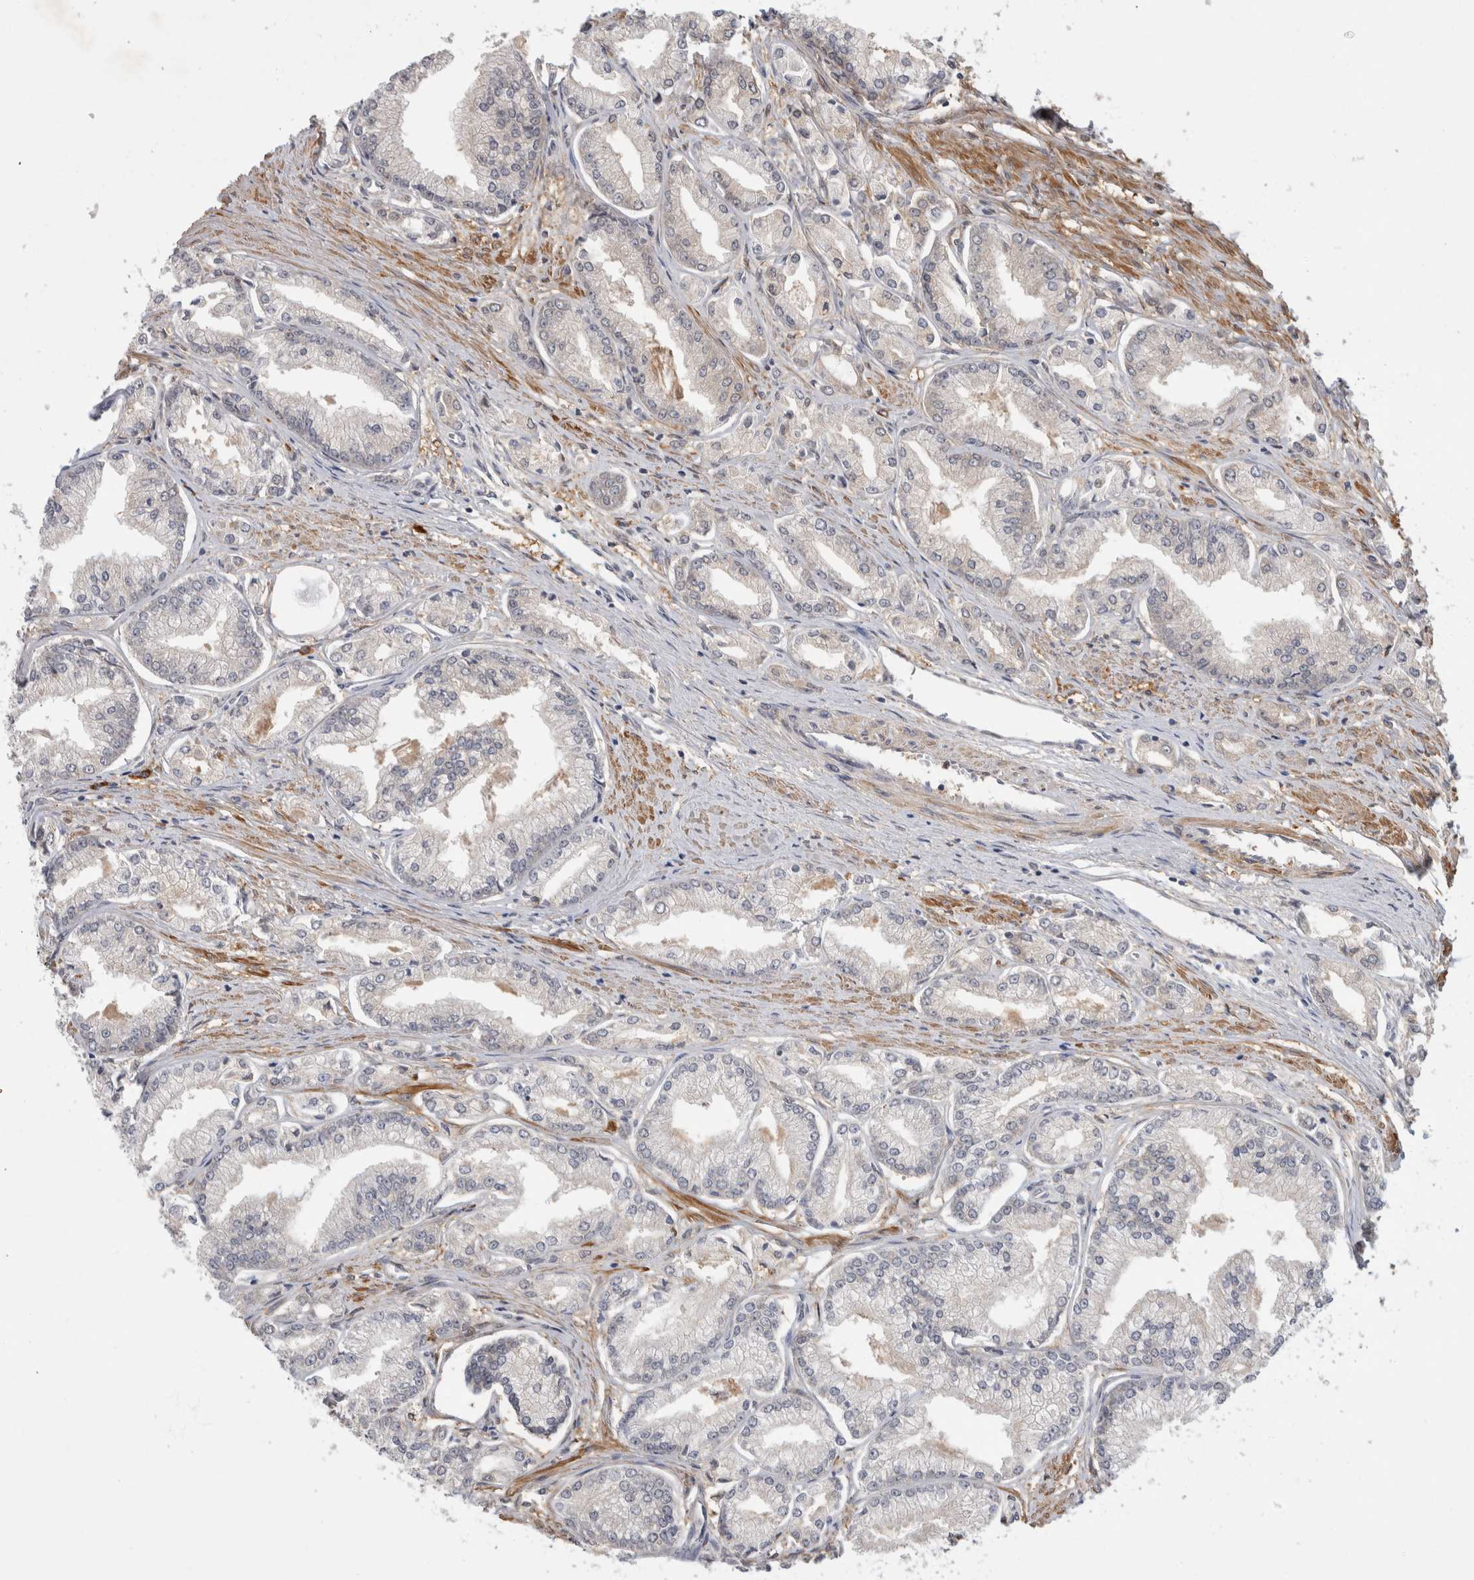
{"staining": {"intensity": "weak", "quantity": "<25%", "location": "cytoplasmic/membranous"}, "tissue": "prostate cancer", "cell_type": "Tumor cells", "image_type": "cancer", "snomed": [{"axis": "morphology", "description": "Adenocarcinoma, Low grade"}, {"axis": "topography", "description": "Prostate"}], "caption": "This is an IHC micrograph of prostate cancer. There is no staining in tumor cells.", "gene": "PGM1", "patient": {"sex": "male", "age": 52}}